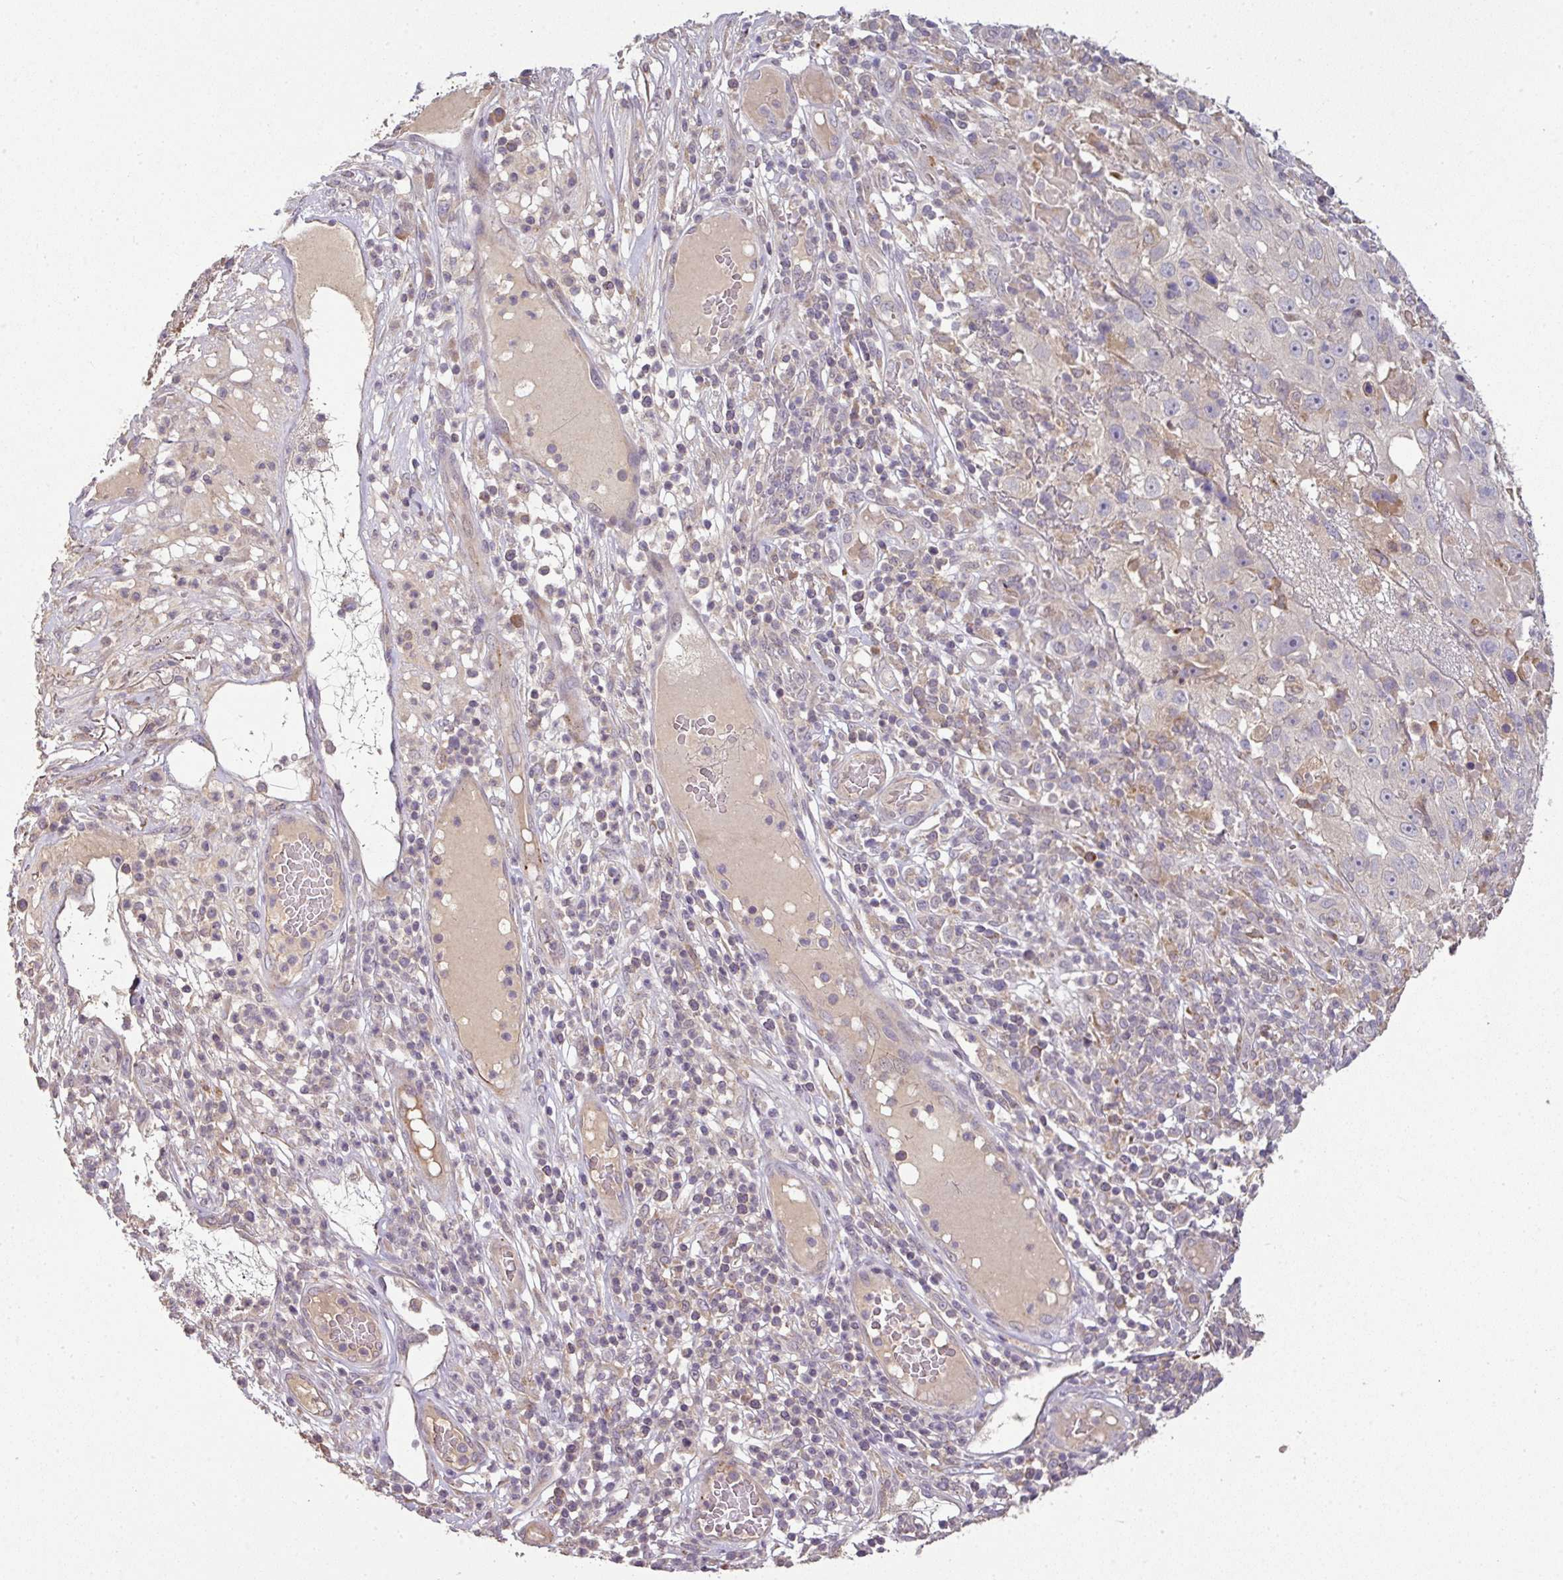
{"staining": {"intensity": "negative", "quantity": "none", "location": "none"}, "tissue": "skin cancer", "cell_type": "Tumor cells", "image_type": "cancer", "snomed": [{"axis": "morphology", "description": "Squamous cell carcinoma, NOS"}, {"axis": "topography", "description": "Skin"}], "caption": "Protein analysis of skin cancer (squamous cell carcinoma) reveals no significant staining in tumor cells.", "gene": "SPCS3", "patient": {"sex": "female", "age": 87}}